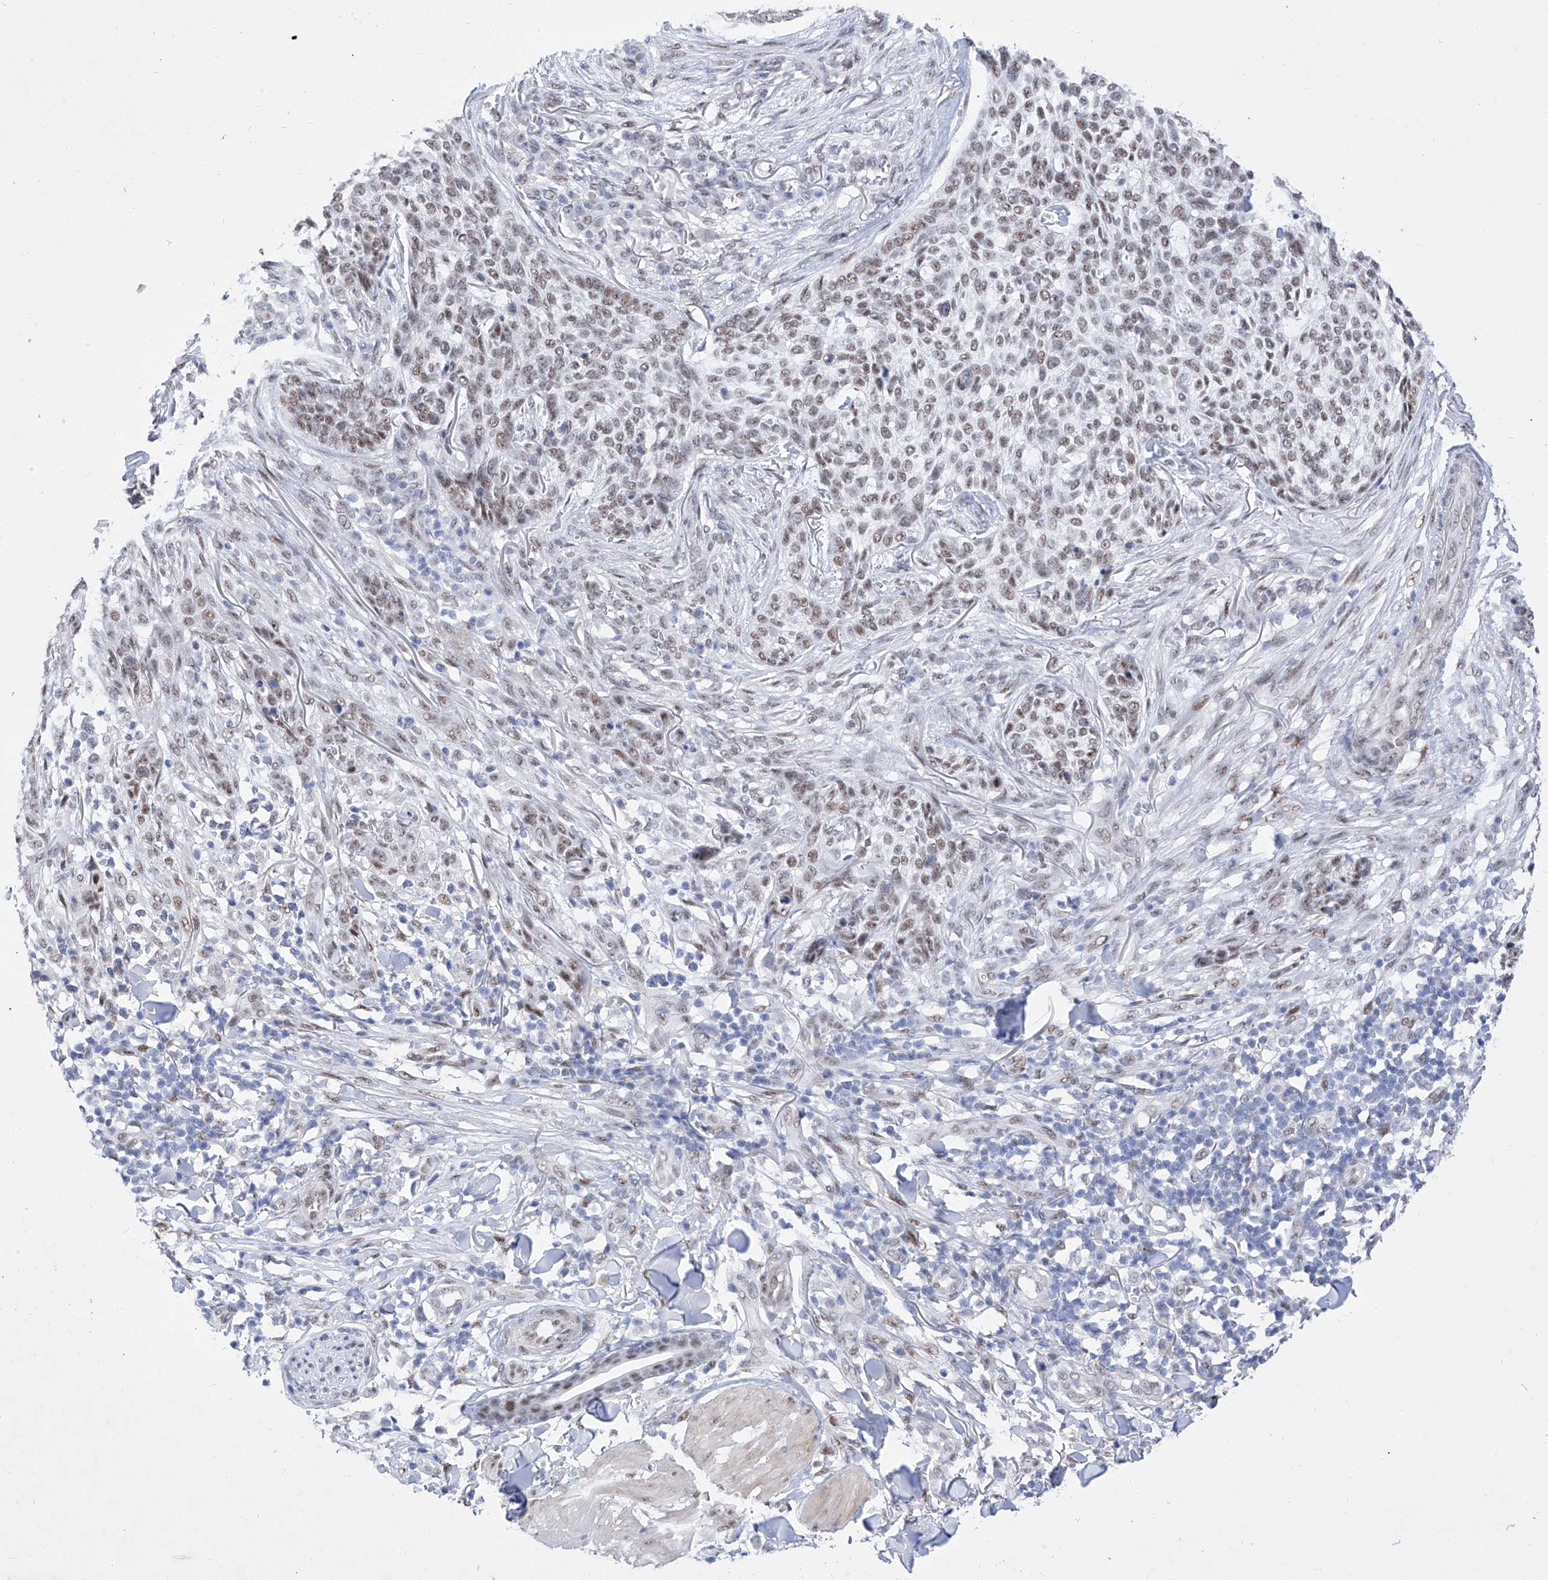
{"staining": {"intensity": "weak", "quantity": ">75%", "location": "nuclear"}, "tissue": "skin cancer", "cell_type": "Tumor cells", "image_type": "cancer", "snomed": [{"axis": "morphology", "description": "Basal cell carcinoma"}, {"axis": "topography", "description": "Skin"}], "caption": "There is low levels of weak nuclear expression in tumor cells of basal cell carcinoma (skin), as demonstrated by immunohistochemical staining (brown color).", "gene": "ATN1", "patient": {"sex": "female", "age": 64}}